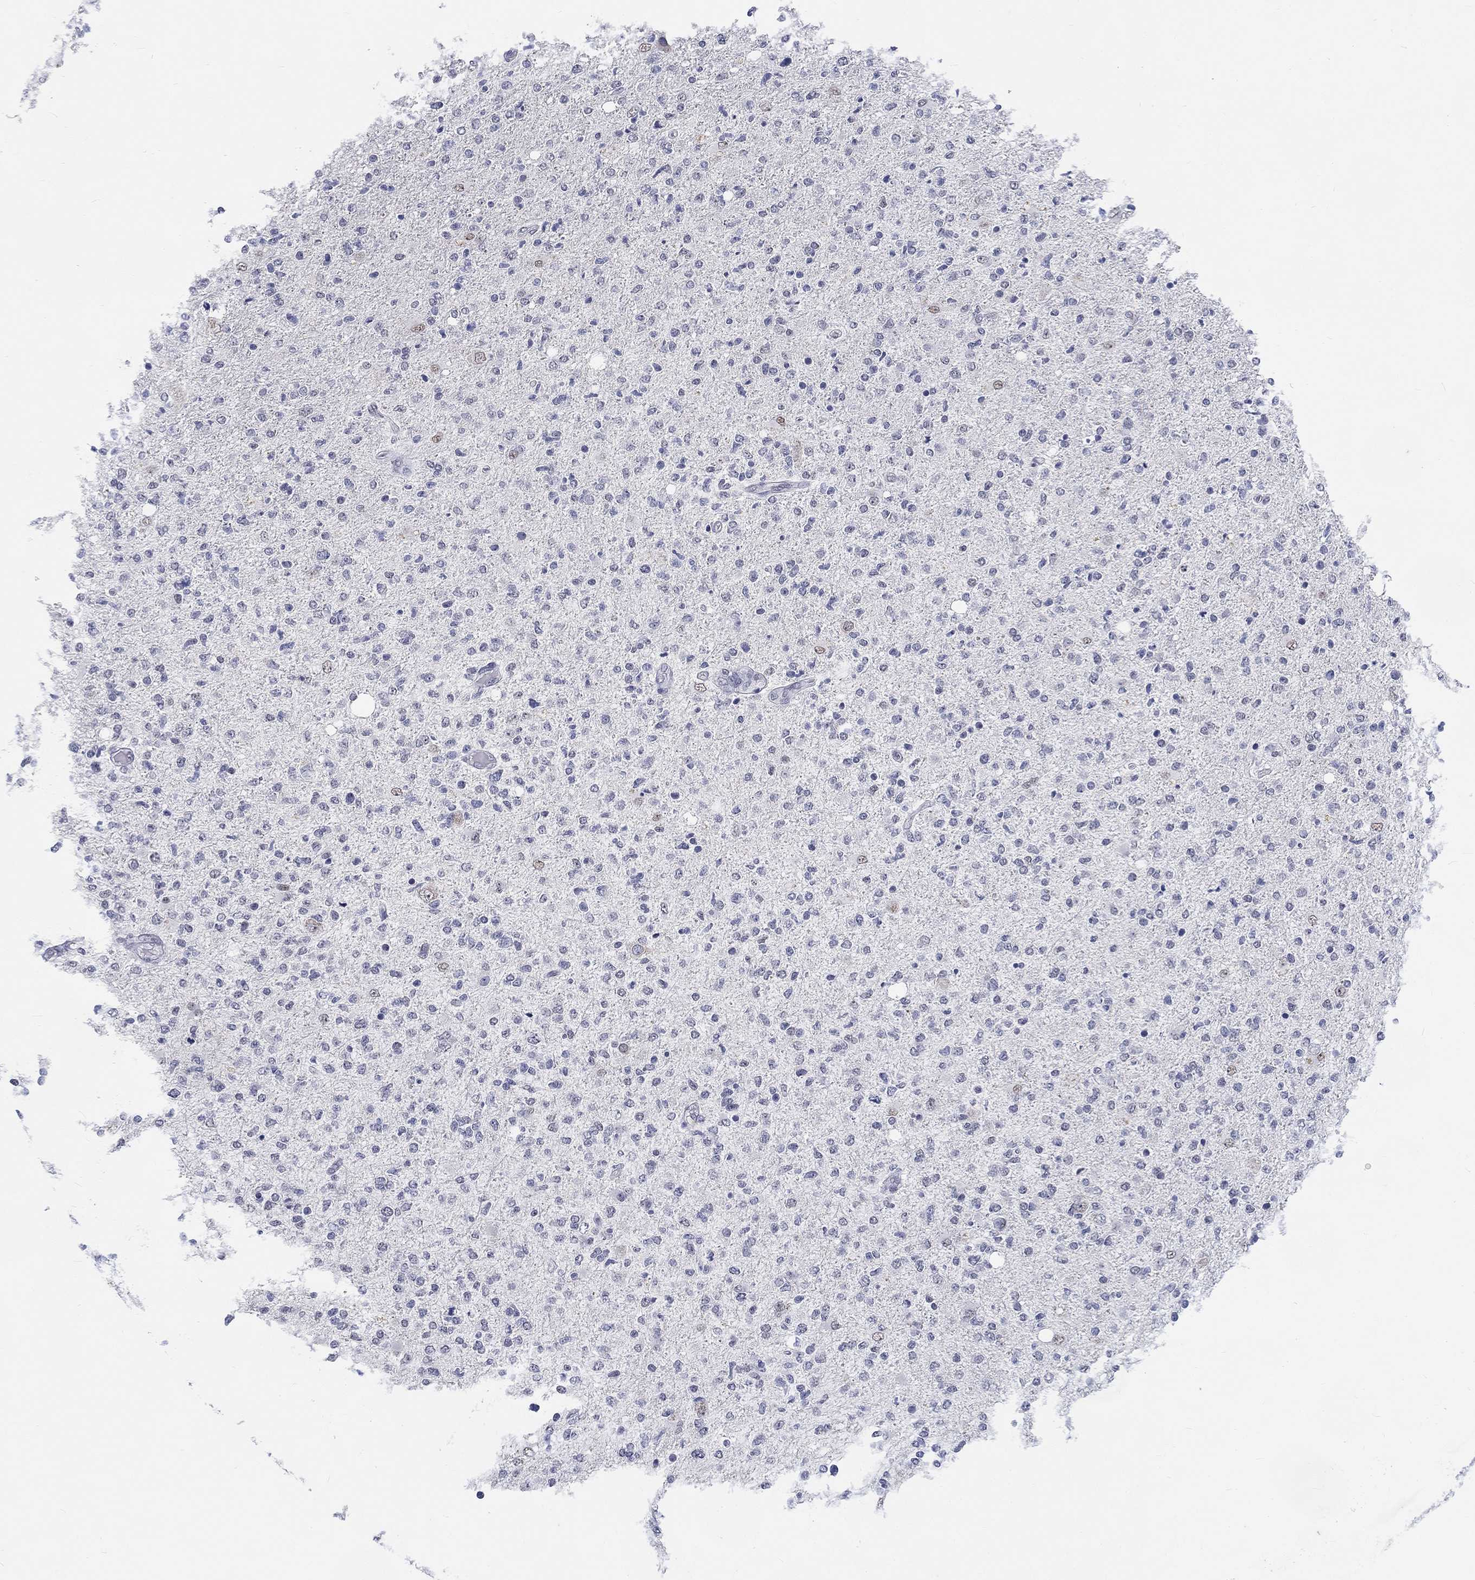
{"staining": {"intensity": "negative", "quantity": "none", "location": "none"}, "tissue": "glioma", "cell_type": "Tumor cells", "image_type": "cancer", "snomed": [{"axis": "morphology", "description": "Glioma, malignant, High grade"}, {"axis": "topography", "description": "Cerebral cortex"}], "caption": "DAB immunohistochemical staining of human glioma demonstrates no significant expression in tumor cells. (Stains: DAB (3,3'-diaminobenzidine) IHC with hematoxylin counter stain, Microscopy: brightfield microscopy at high magnification).", "gene": "GRIN1", "patient": {"sex": "male", "age": 70}}